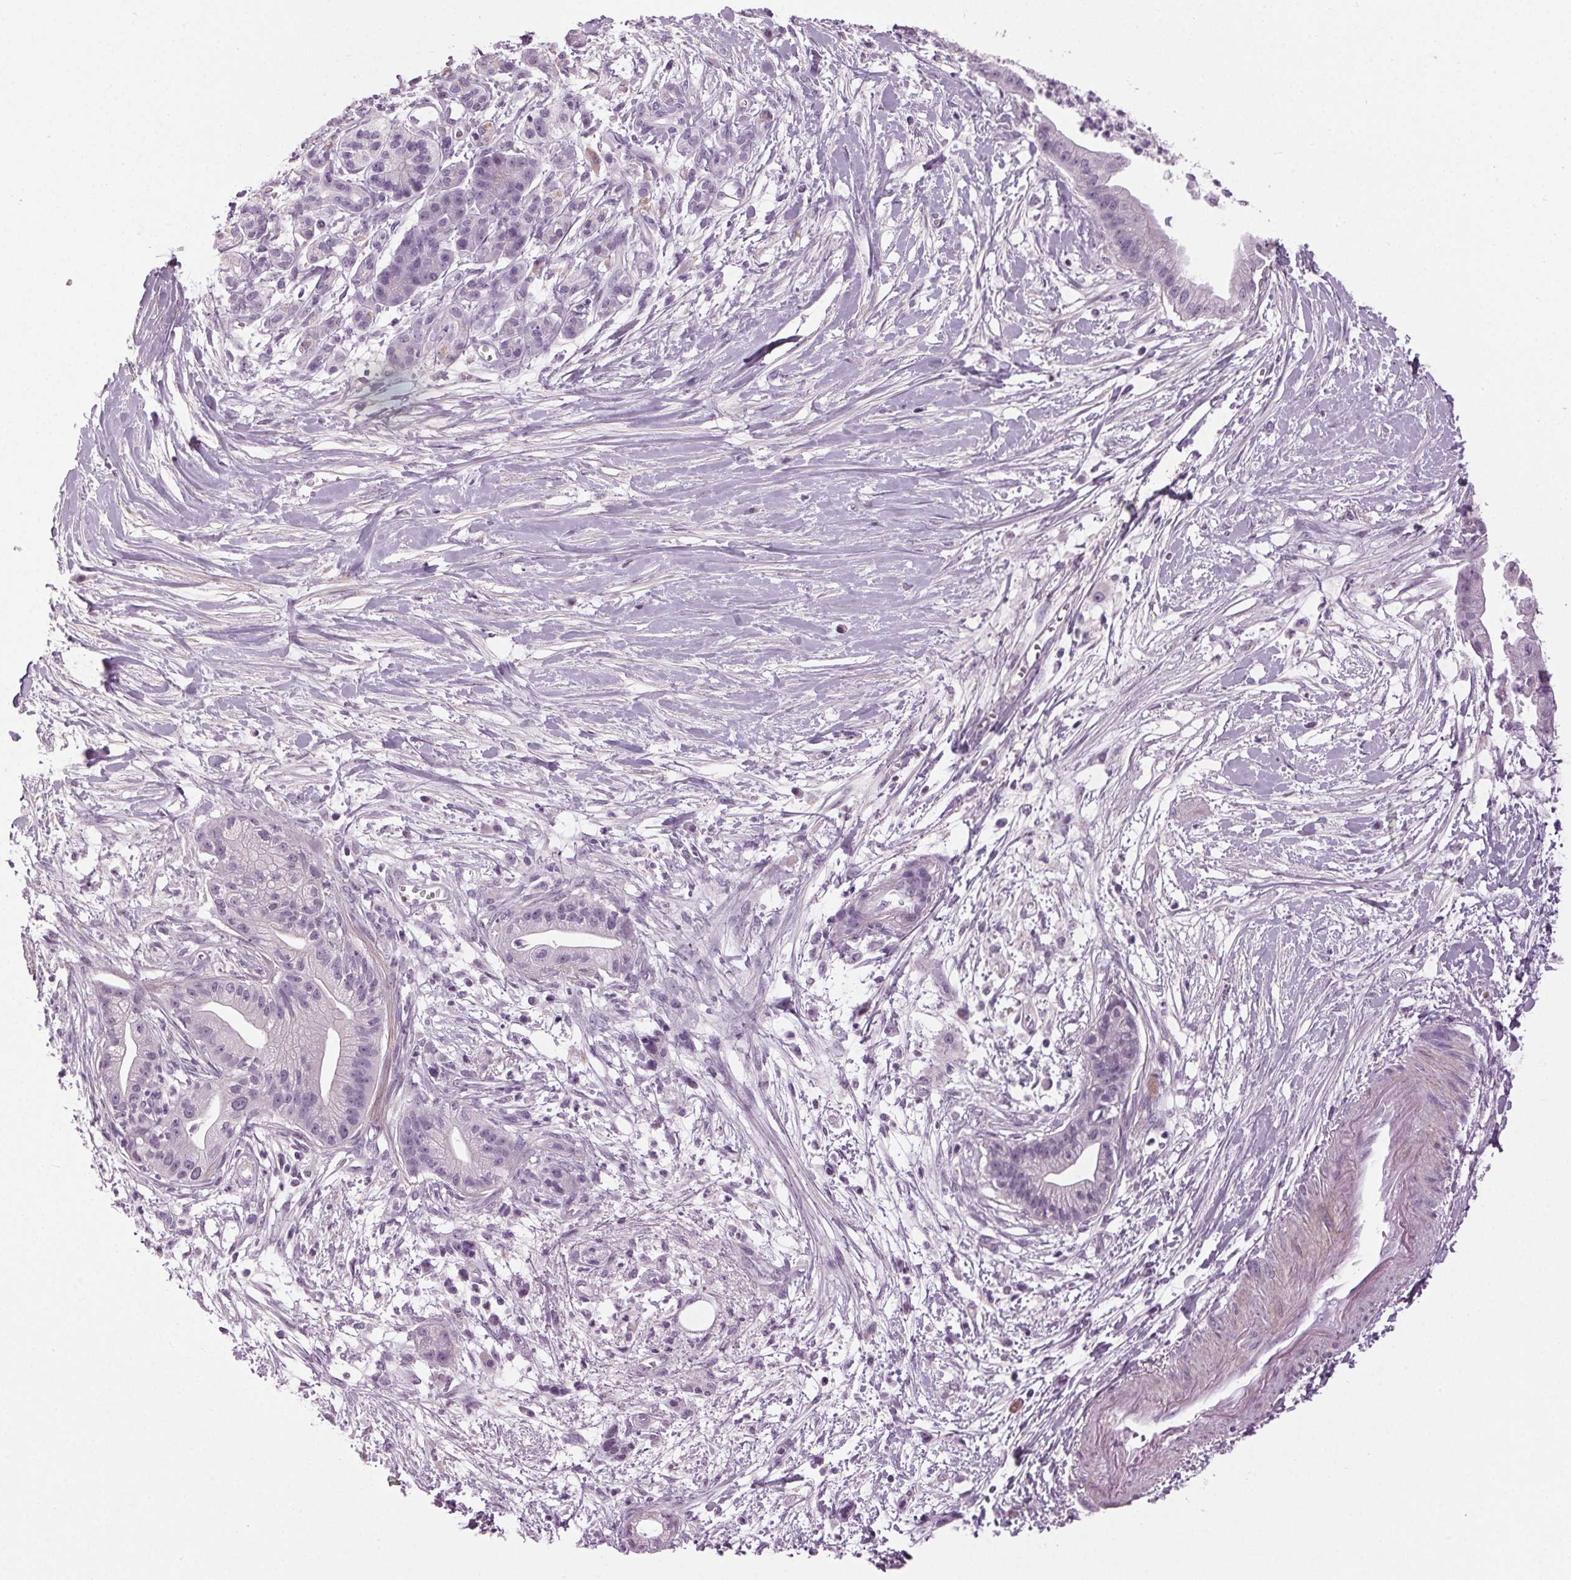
{"staining": {"intensity": "negative", "quantity": "none", "location": "none"}, "tissue": "pancreatic cancer", "cell_type": "Tumor cells", "image_type": "cancer", "snomed": [{"axis": "morphology", "description": "Normal tissue, NOS"}, {"axis": "morphology", "description": "Adenocarcinoma, NOS"}, {"axis": "topography", "description": "Lymph node"}, {"axis": "topography", "description": "Pancreas"}], "caption": "Pancreatic cancer (adenocarcinoma) was stained to show a protein in brown. There is no significant staining in tumor cells.", "gene": "DNAH12", "patient": {"sex": "female", "age": 58}}